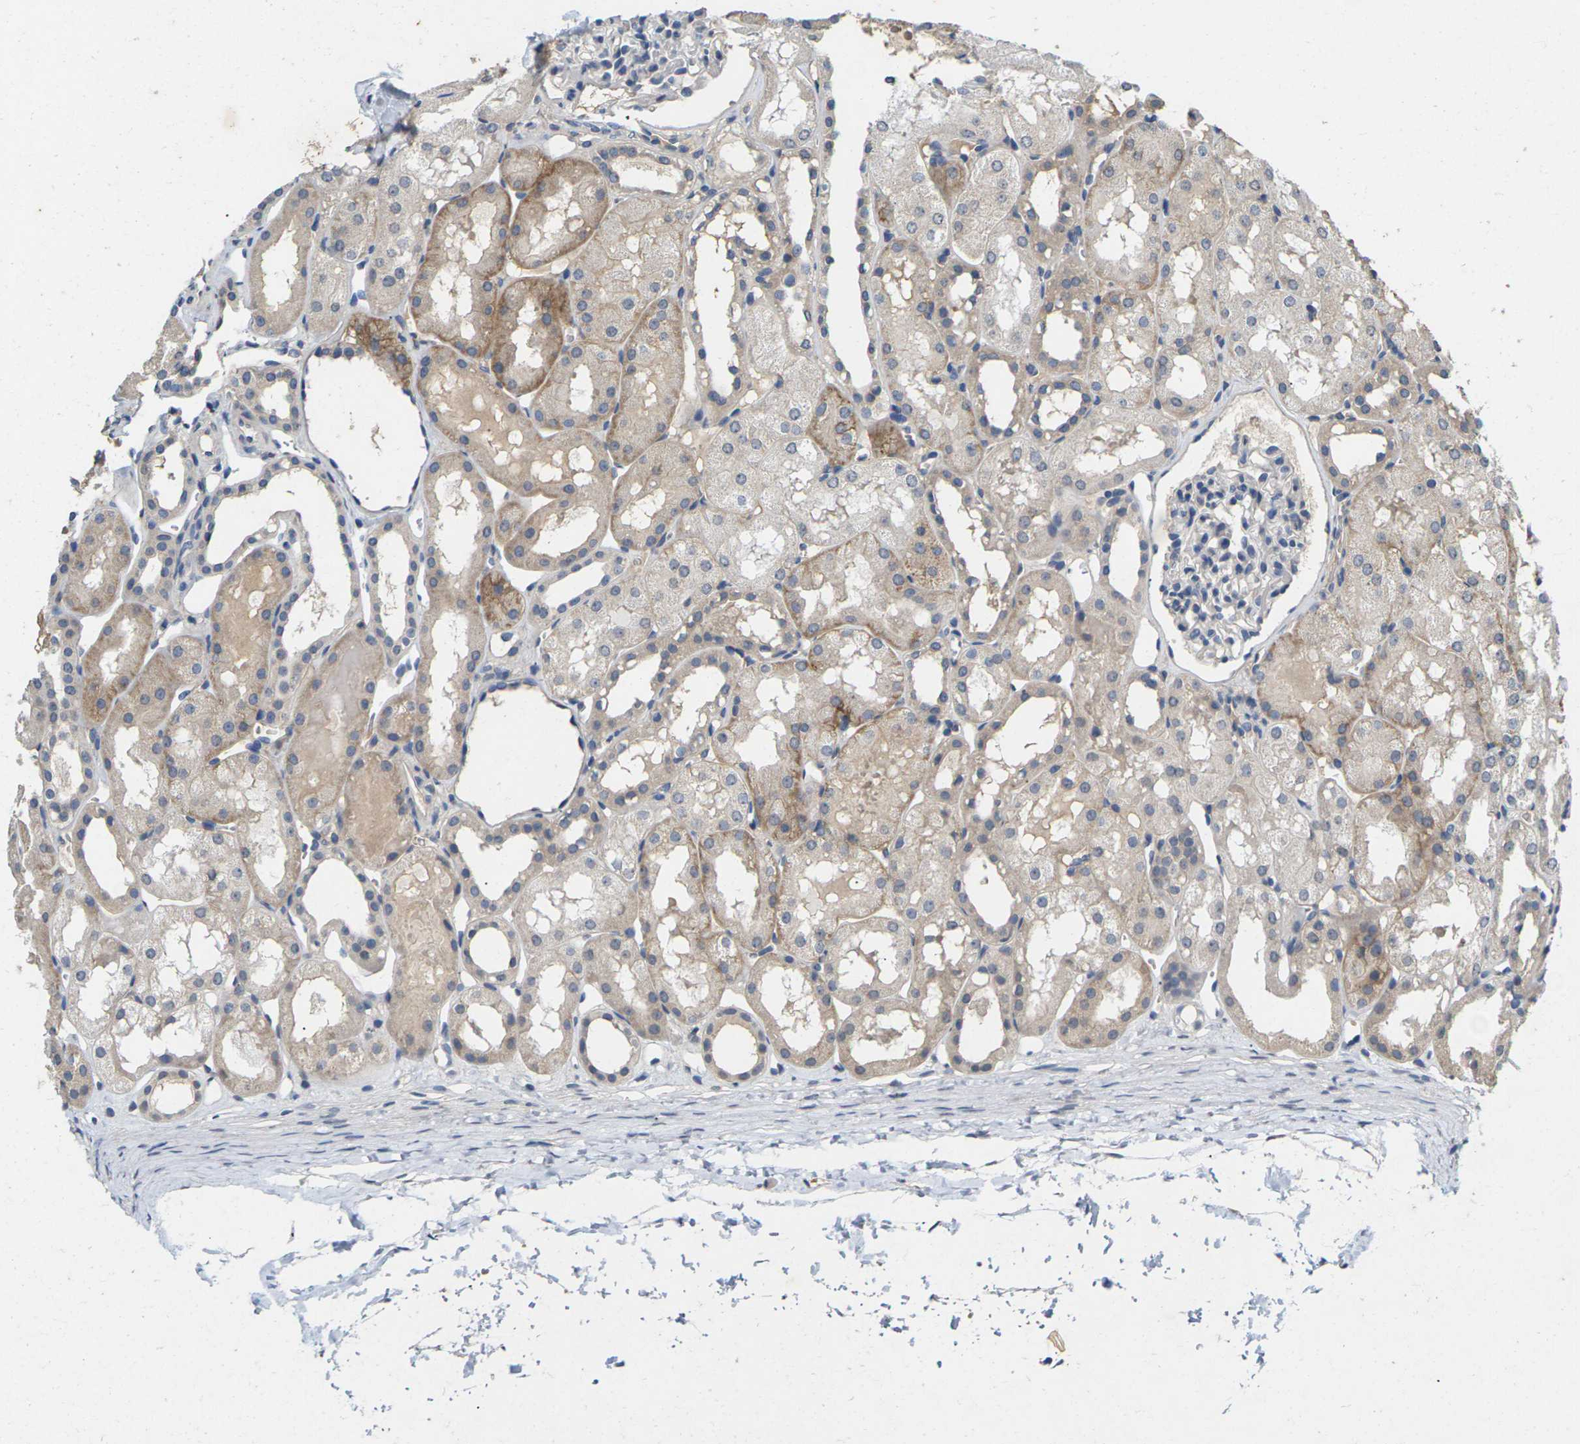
{"staining": {"intensity": "negative", "quantity": "none", "location": "none"}, "tissue": "kidney", "cell_type": "Cells in glomeruli", "image_type": "normal", "snomed": [{"axis": "morphology", "description": "Normal tissue, NOS"}, {"axis": "topography", "description": "Kidney"}, {"axis": "topography", "description": "Urinary bladder"}], "caption": "DAB (3,3'-diaminobenzidine) immunohistochemical staining of unremarkable kidney reveals no significant staining in cells in glomeruli.", "gene": "SLC2A2", "patient": {"sex": "male", "age": 16}}